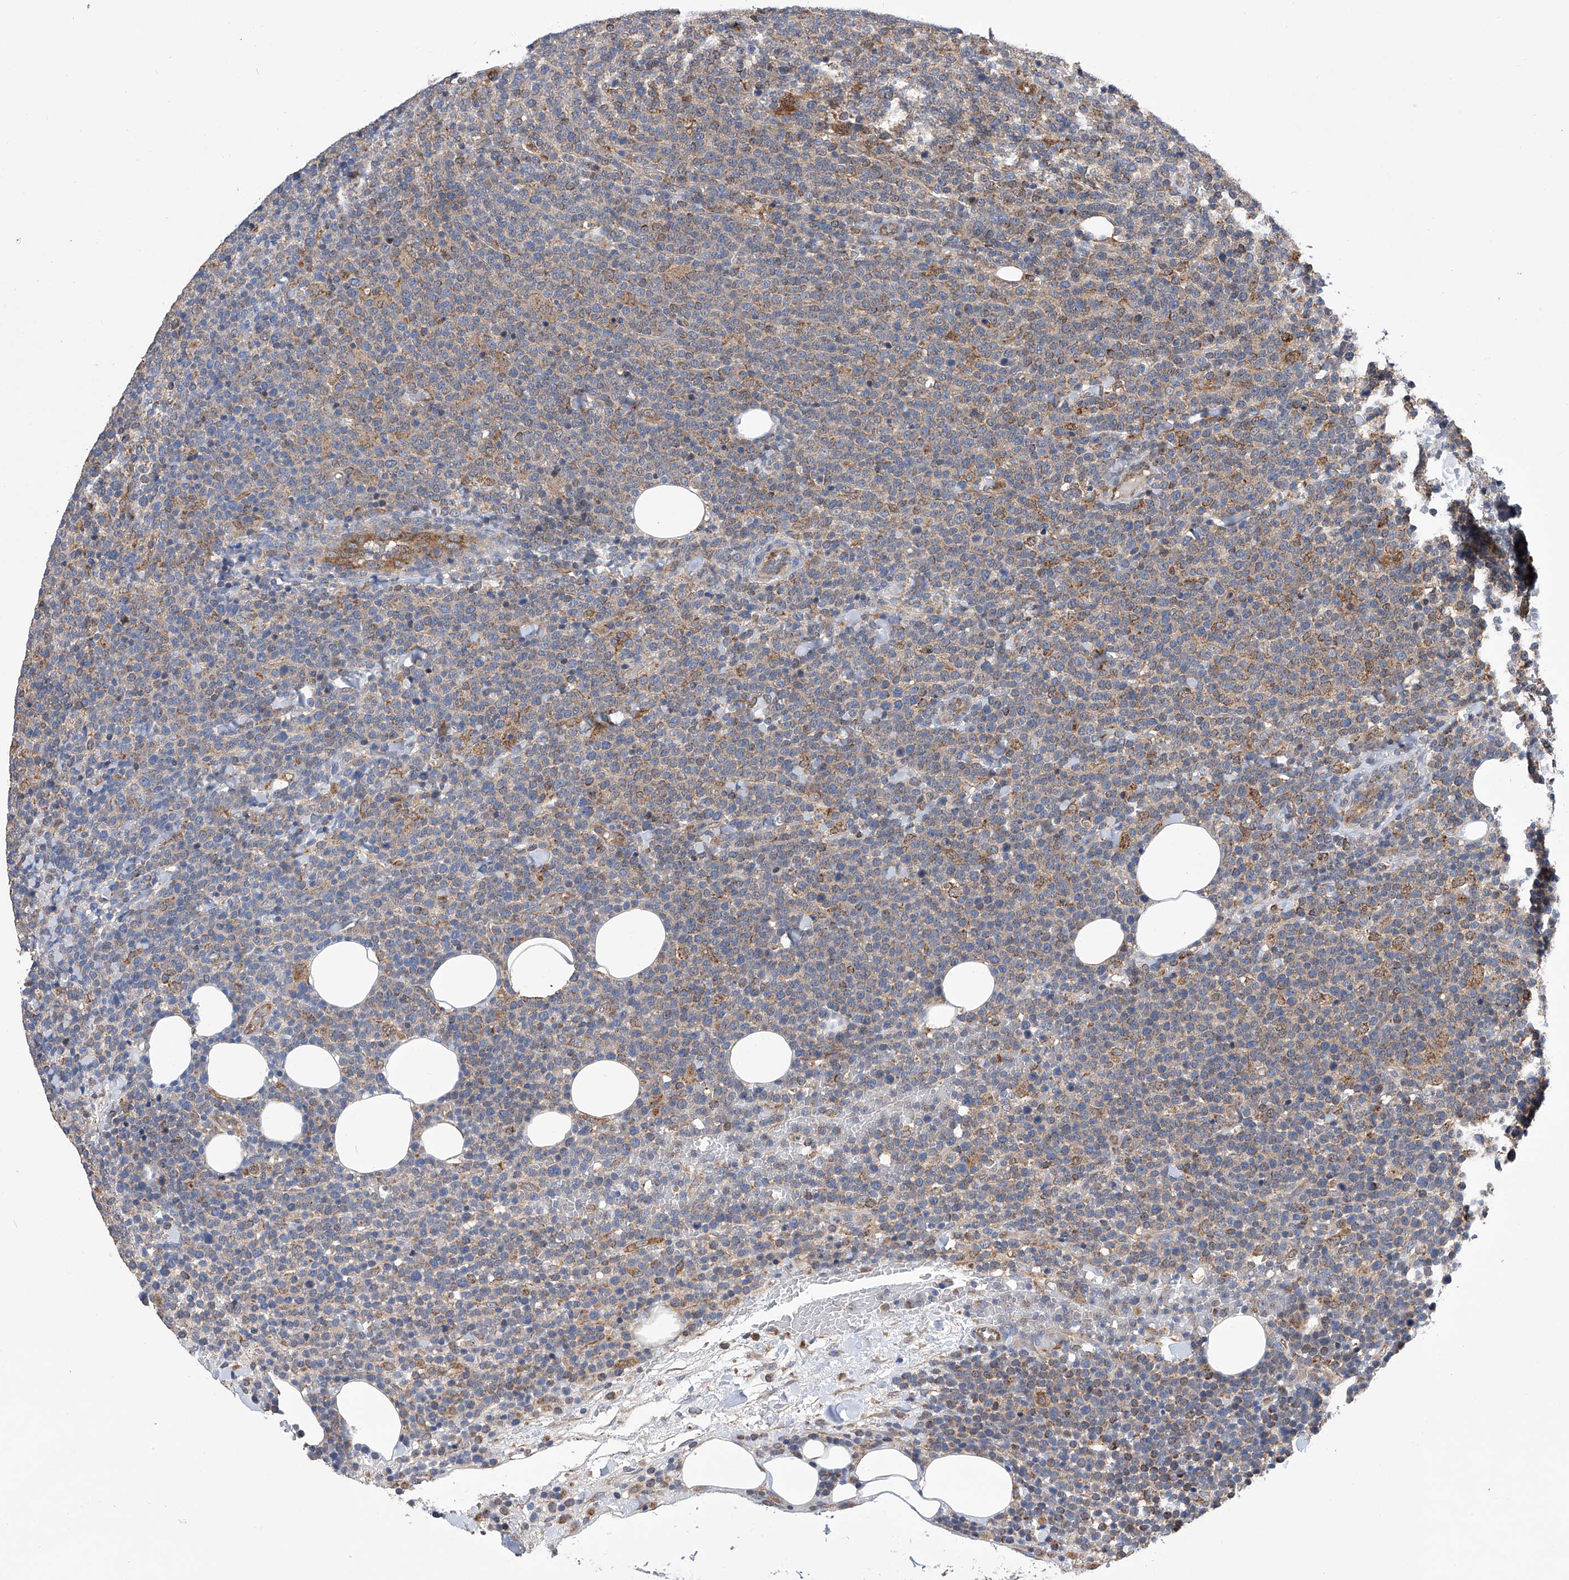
{"staining": {"intensity": "moderate", "quantity": "<25%", "location": "cytoplasmic/membranous"}, "tissue": "lymphoma", "cell_type": "Tumor cells", "image_type": "cancer", "snomed": [{"axis": "morphology", "description": "Malignant lymphoma, non-Hodgkin's type, High grade"}, {"axis": "topography", "description": "Lymph node"}], "caption": "Protein expression analysis of human high-grade malignant lymphoma, non-Hodgkin's type reveals moderate cytoplasmic/membranous expression in about <25% of tumor cells. (brown staining indicates protein expression, while blue staining denotes nuclei).", "gene": "SPATA20", "patient": {"sex": "male", "age": 61}}